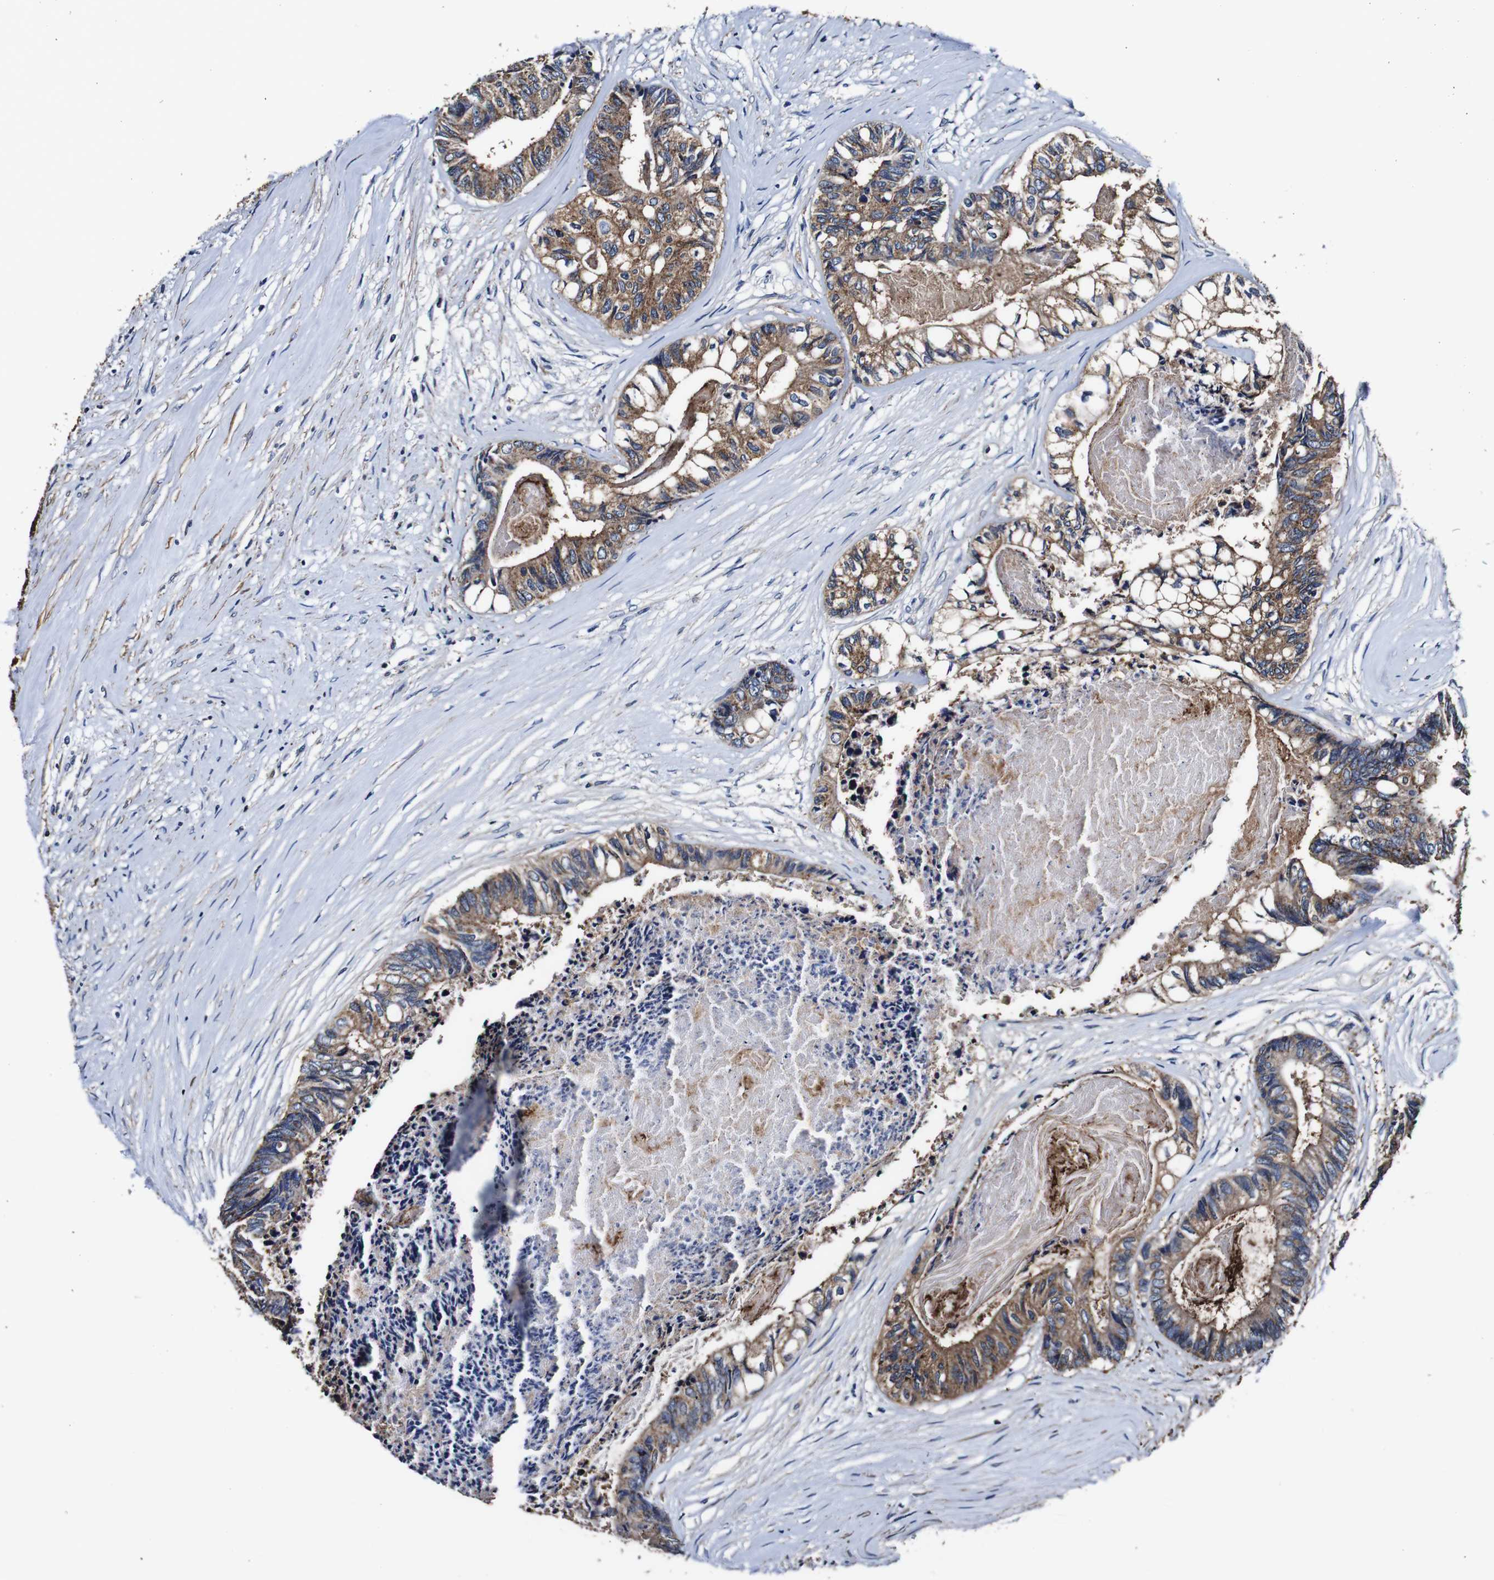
{"staining": {"intensity": "moderate", "quantity": ">75%", "location": "cytoplasmic/membranous"}, "tissue": "colorectal cancer", "cell_type": "Tumor cells", "image_type": "cancer", "snomed": [{"axis": "morphology", "description": "Adenocarcinoma, NOS"}, {"axis": "topography", "description": "Rectum"}], "caption": "Immunohistochemistry staining of colorectal cancer, which shows medium levels of moderate cytoplasmic/membranous positivity in about >75% of tumor cells indicating moderate cytoplasmic/membranous protein staining. The staining was performed using DAB (3,3'-diaminobenzidine) (brown) for protein detection and nuclei were counterstained in hematoxylin (blue).", "gene": "PDCD6IP", "patient": {"sex": "male", "age": 63}}